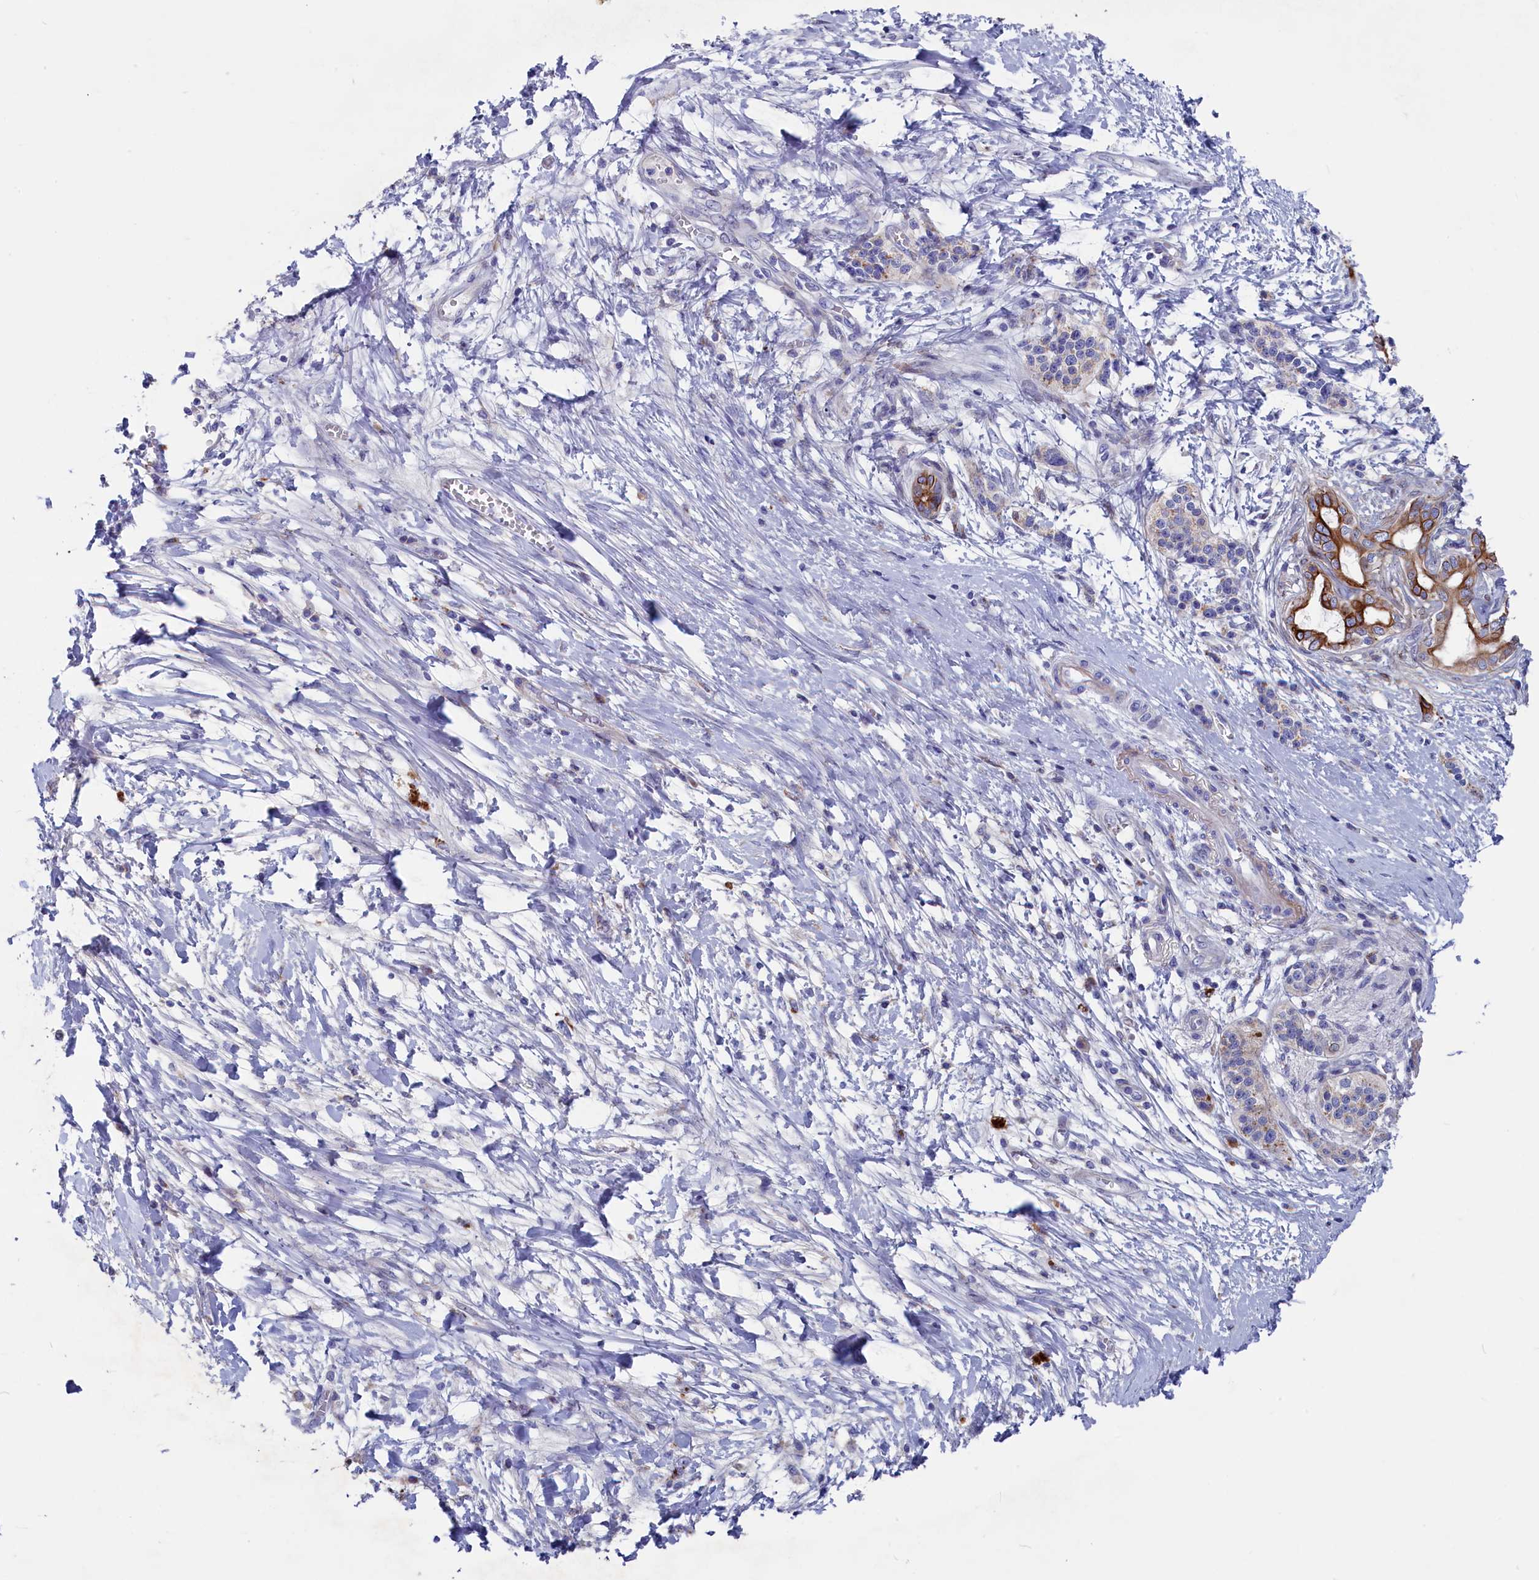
{"staining": {"intensity": "moderate", "quantity": ">75%", "location": "cytoplasmic/membranous"}, "tissue": "pancreatic cancer", "cell_type": "Tumor cells", "image_type": "cancer", "snomed": [{"axis": "morphology", "description": "Adenocarcinoma, NOS"}, {"axis": "topography", "description": "Pancreas"}], "caption": "Adenocarcinoma (pancreatic) stained with immunohistochemistry (IHC) displays moderate cytoplasmic/membranous expression in about >75% of tumor cells.", "gene": "NUDT7", "patient": {"sex": "male", "age": 50}}